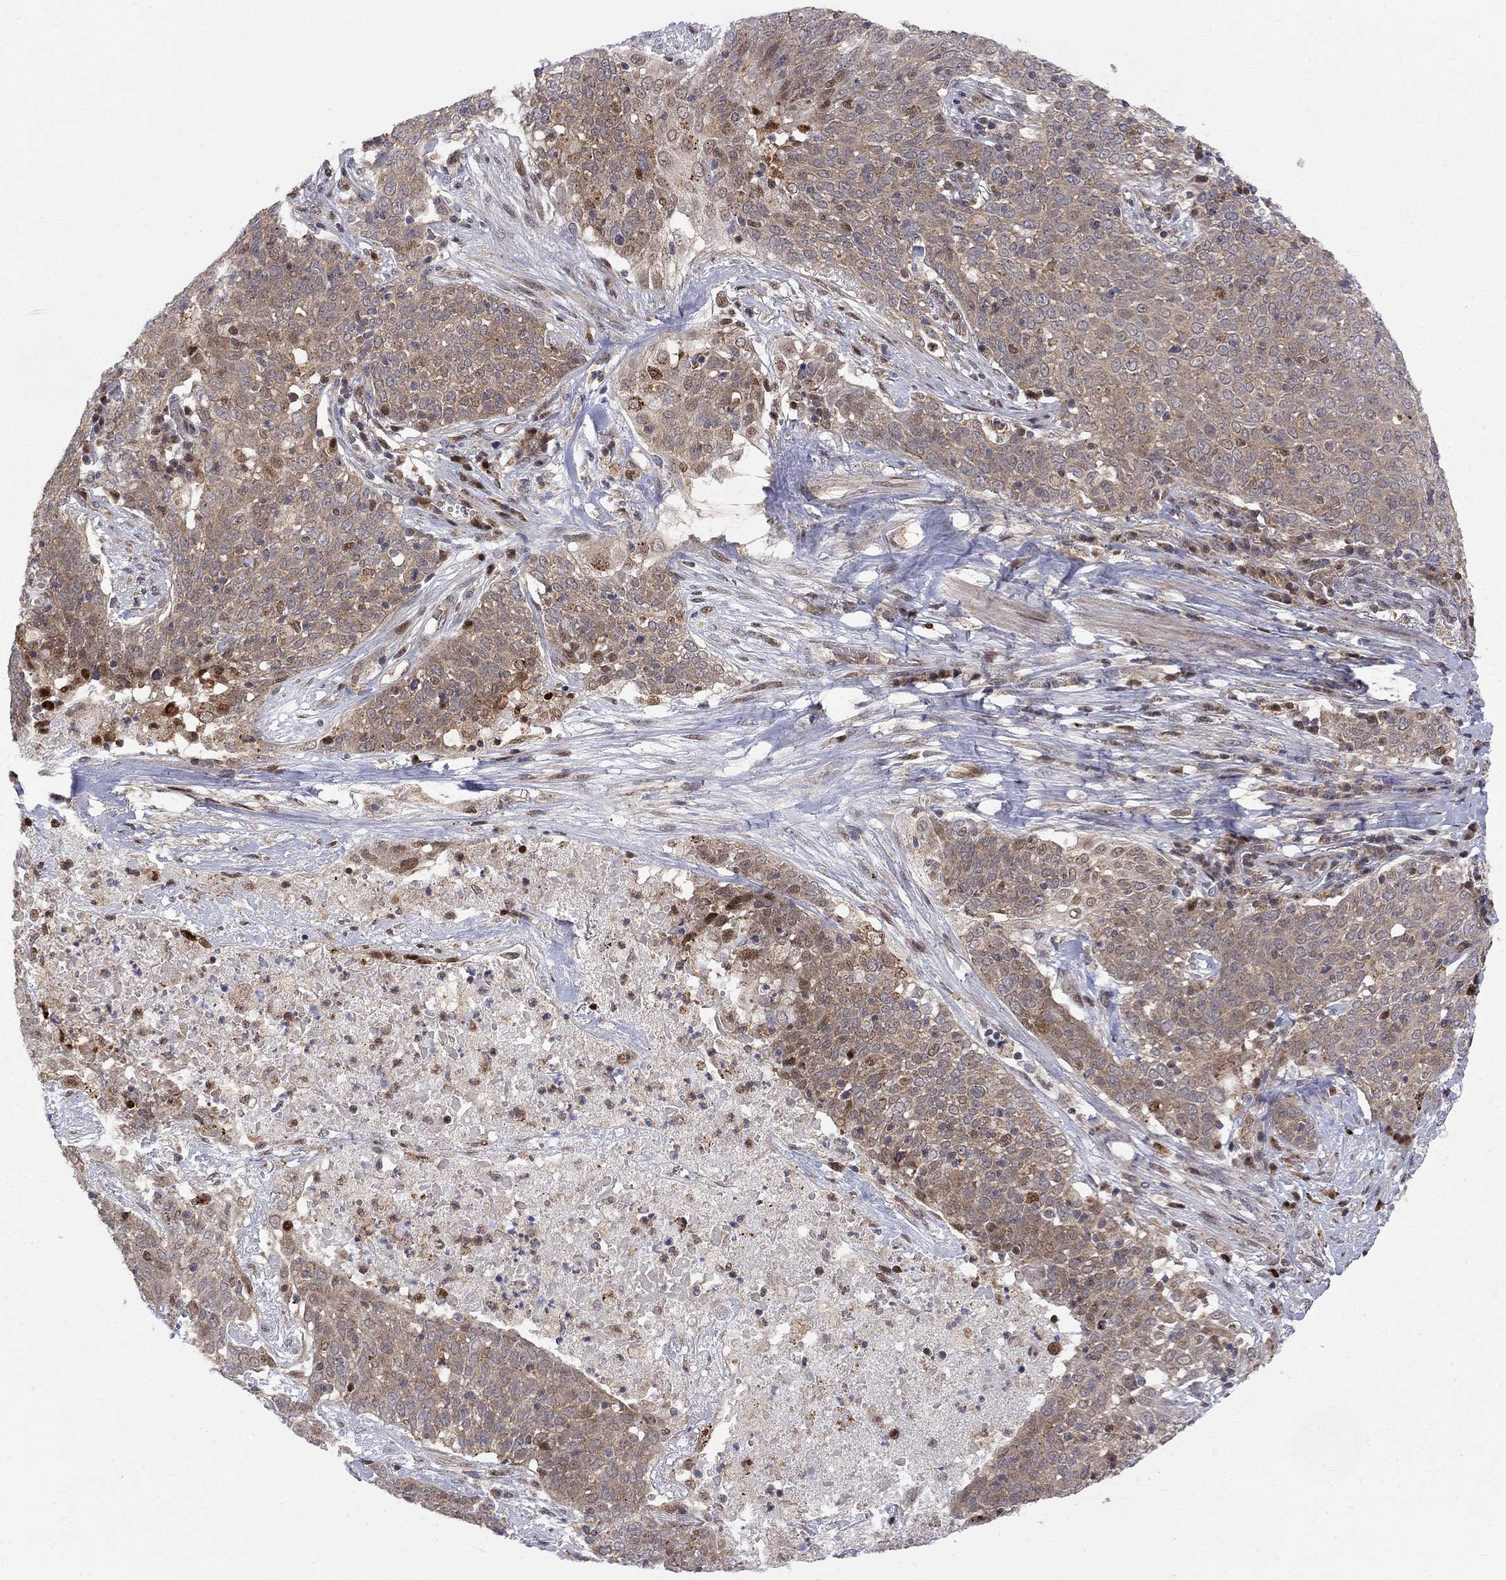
{"staining": {"intensity": "weak", "quantity": "<25%", "location": "cytoplasmic/membranous"}, "tissue": "lung cancer", "cell_type": "Tumor cells", "image_type": "cancer", "snomed": [{"axis": "morphology", "description": "Squamous cell carcinoma, NOS"}, {"axis": "topography", "description": "Lung"}], "caption": "Protein analysis of lung cancer (squamous cell carcinoma) demonstrates no significant expression in tumor cells.", "gene": "ELOB", "patient": {"sex": "male", "age": 82}}